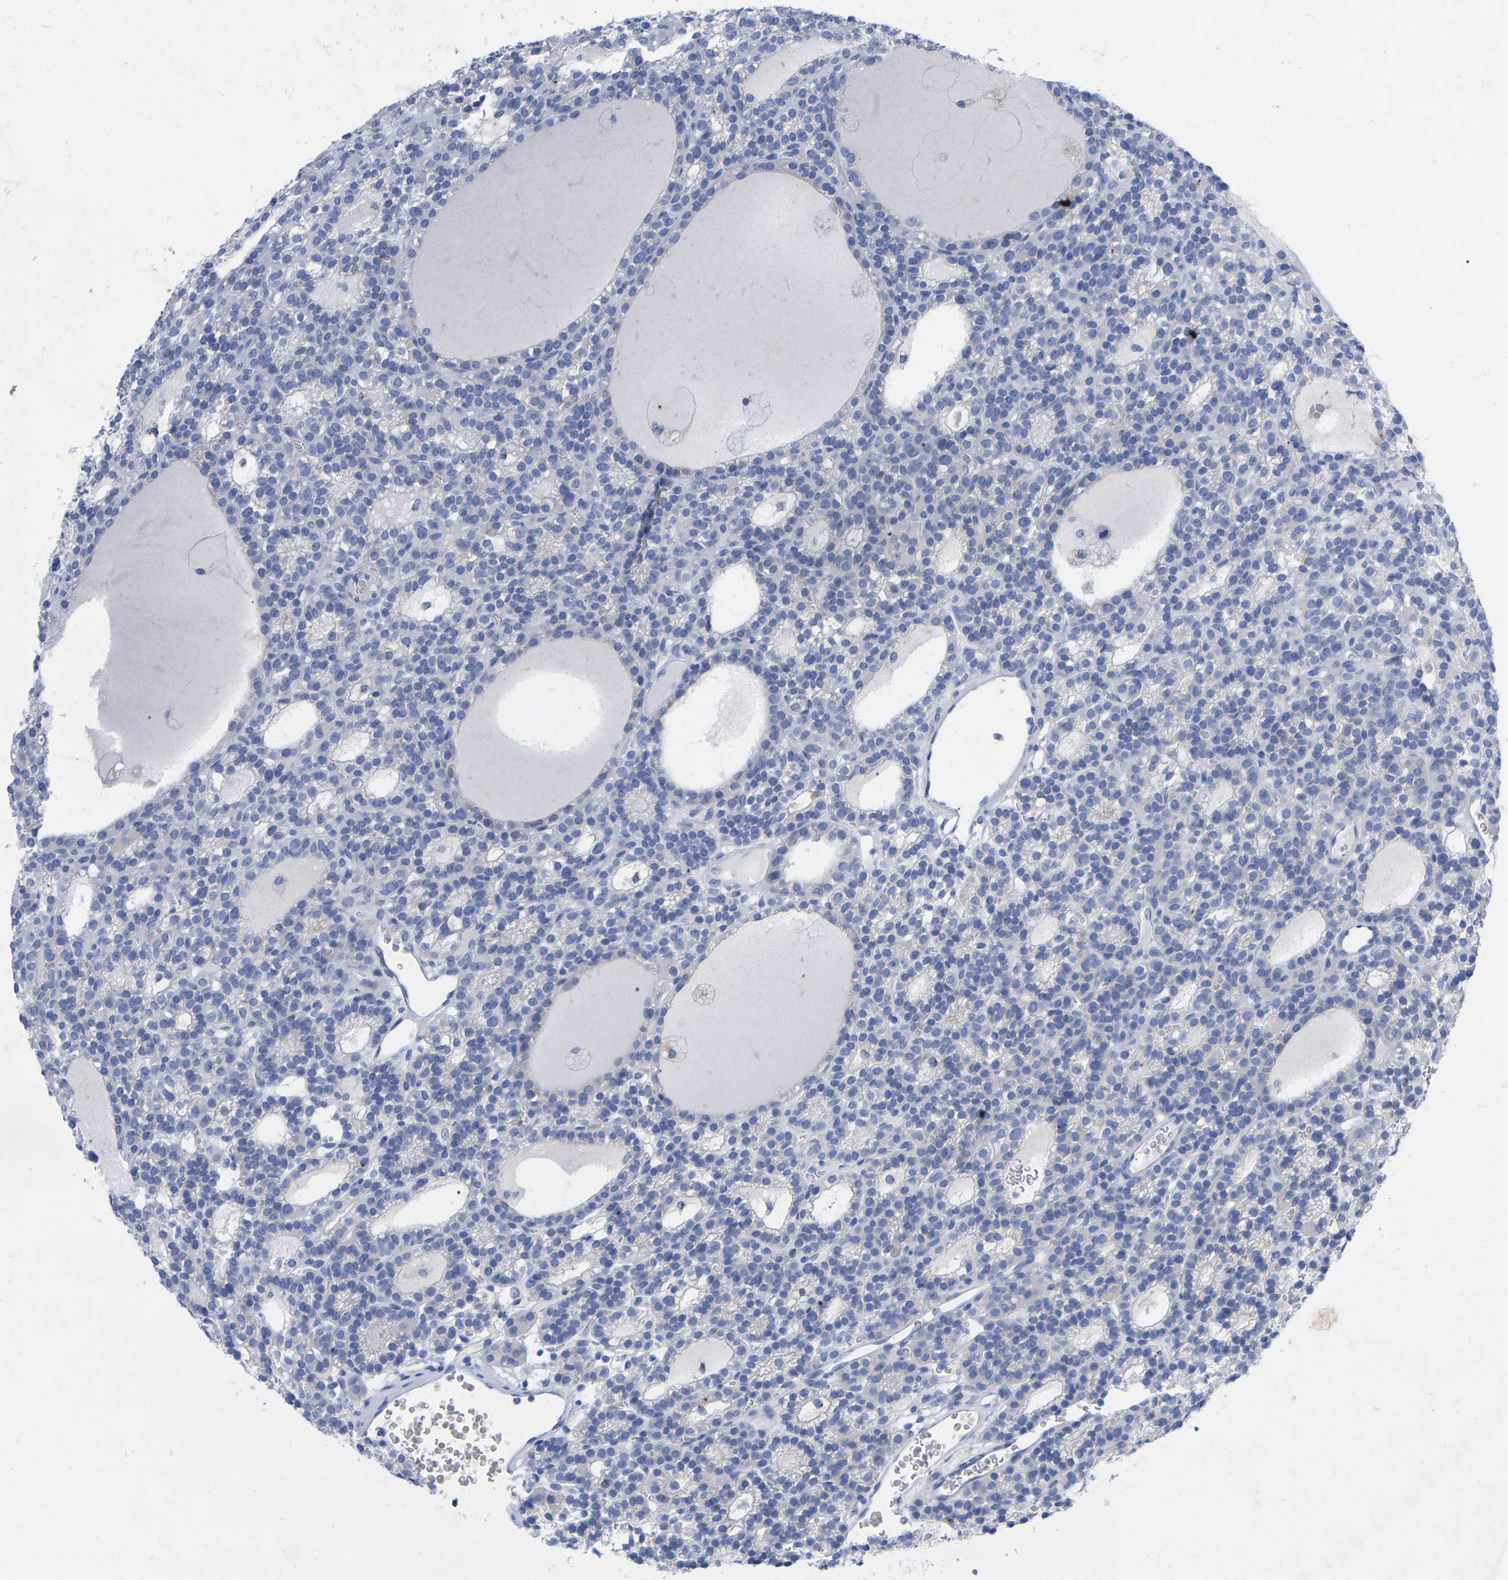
{"staining": {"intensity": "moderate", "quantity": "<25%", "location": "cytoplasmic/membranous"}, "tissue": "parathyroid gland", "cell_type": "Glandular cells", "image_type": "normal", "snomed": [{"axis": "morphology", "description": "Normal tissue, NOS"}, {"axis": "morphology", "description": "Adenoma, NOS"}, {"axis": "topography", "description": "Parathyroid gland"}], "caption": "Benign parathyroid gland was stained to show a protein in brown. There is low levels of moderate cytoplasmic/membranous positivity in about <25% of glandular cells. The staining was performed using DAB, with brown indicating positive protein expression. Nuclei are stained blue with hematoxylin.", "gene": "STRIP2", "patient": {"sex": "female", "age": 58}}